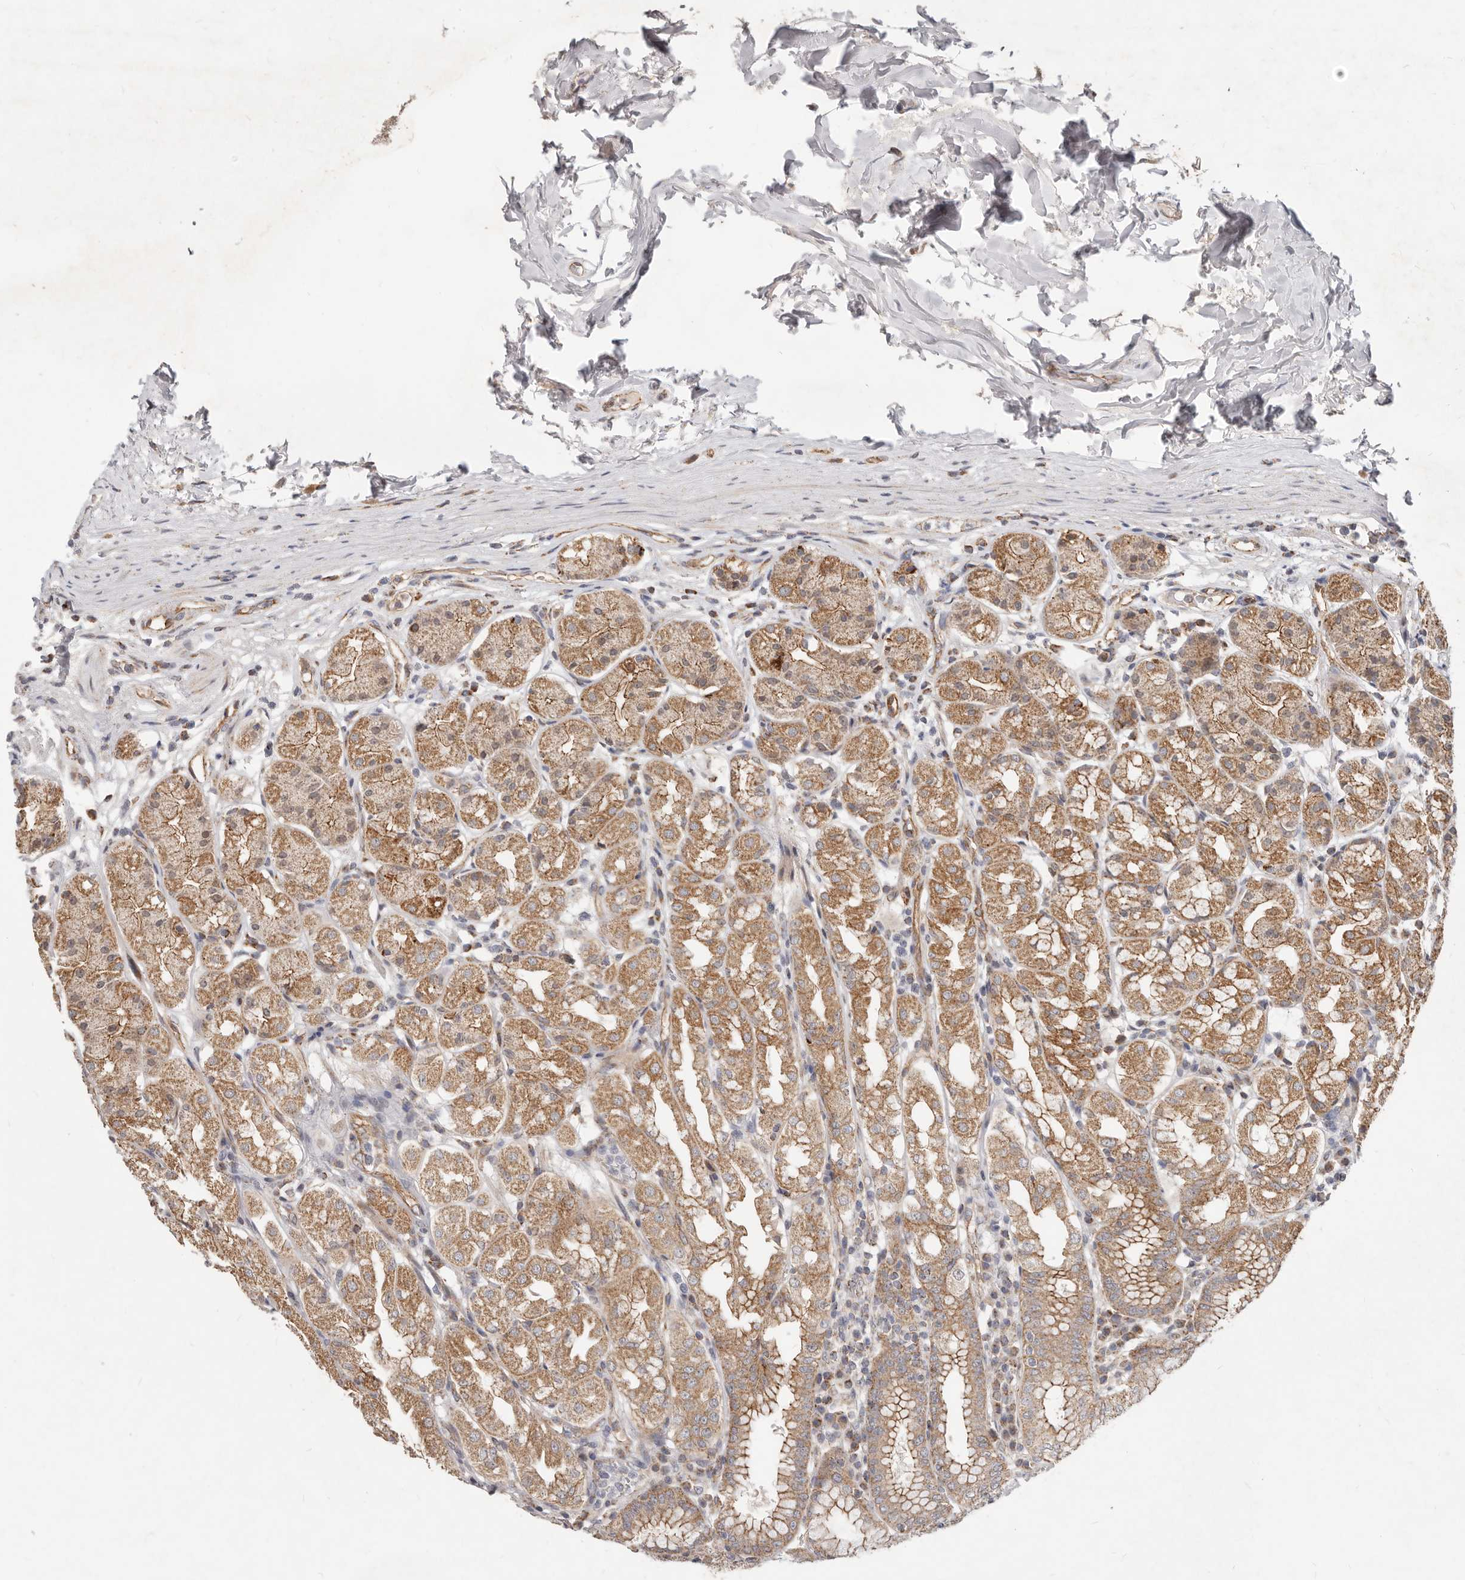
{"staining": {"intensity": "moderate", "quantity": ">75%", "location": "cytoplasmic/membranous"}, "tissue": "stomach", "cell_type": "Glandular cells", "image_type": "normal", "snomed": [{"axis": "morphology", "description": "Normal tissue, NOS"}, {"axis": "topography", "description": "Stomach"}, {"axis": "topography", "description": "Stomach, lower"}], "caption": "Human stomach stained for a protein (brown) demonstrates moderate cytoplasmic/membranous positive staining in approximately >75% of glandular cells.", "gene": "USP49", "patient": {"sex": "female", "age": 56}}